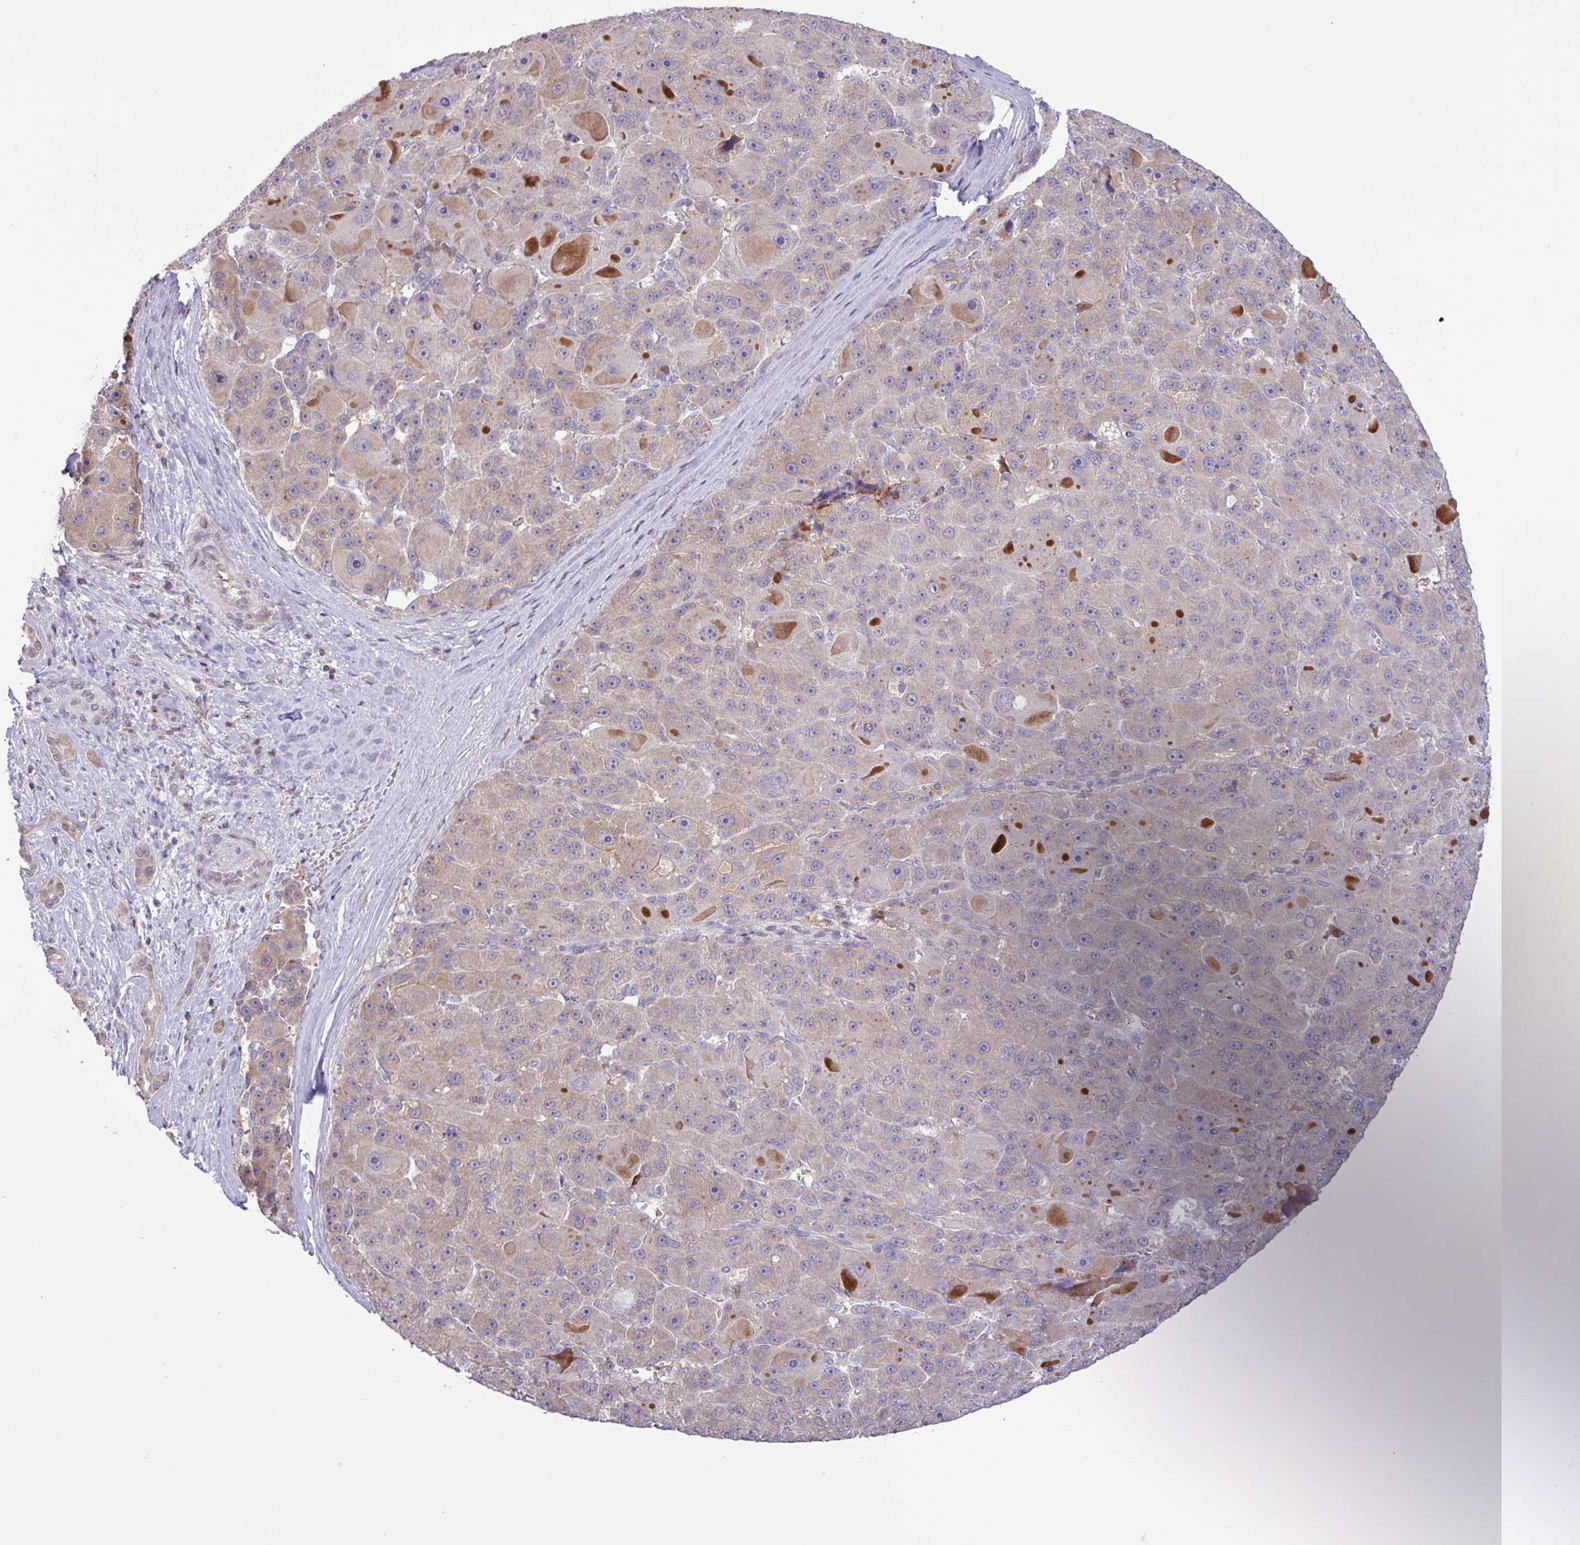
{"staining": {"intensity": "weak", "quantity": "25%-75%", "location": "cytoplasmic/membranous"}, "tissue": "liver cancer", "cell_type": "Tumor cells", "image_type": "cancer", "snomed": [{"axis": "morphology", "description": "Carcinoma, Hepatocellular, NOS"}, {"axis": "topography", "description": "Liver"}], "caption": "Liver hepatocellular carcinoma was stained to show a protein in brown. There is low levels of weak cytoplasmic/membranous positivity in about 25%-75% of tumor cells.", "gene": "RTL3", "patient": {"sex": "male", "age": 76}}